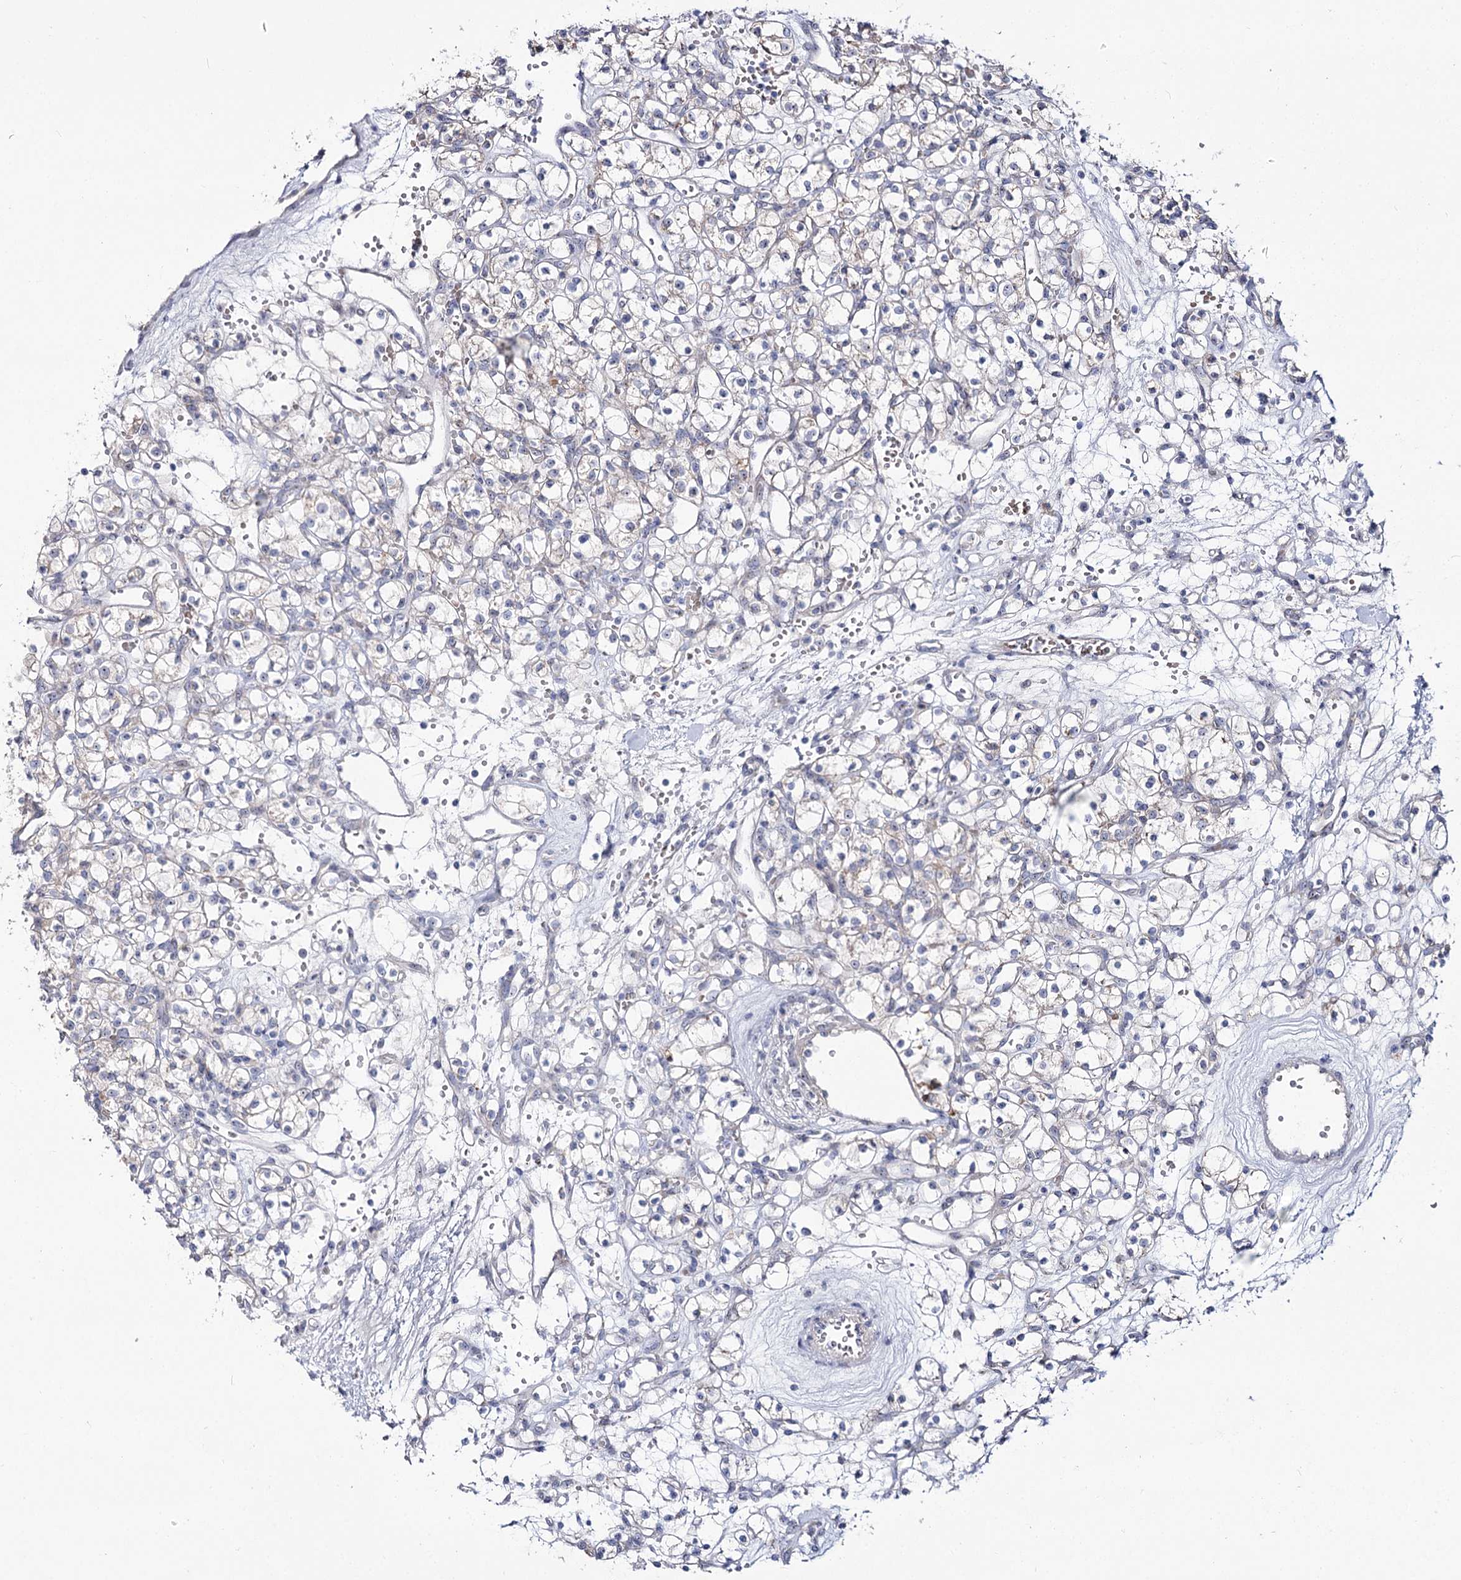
{"staining": {"intensity": "weak", "quantity": "<25%", "location": "cytoplasmic/membranous"}, "tissue": "renal cancer", "cell_type": "Tumor cells", "image_type": "cancer", "snomed": [{"axis": "morphology", "description": "Adenocarcinoma, NOS"}, {"axis": "topography", "description": "Kidney"}], "caption": "Image shows no protein positivity in tumor cells of renal adenocarcinoma tissue.", "gene": "SUOX", "patient": {"sex": "female", "age": 59}}